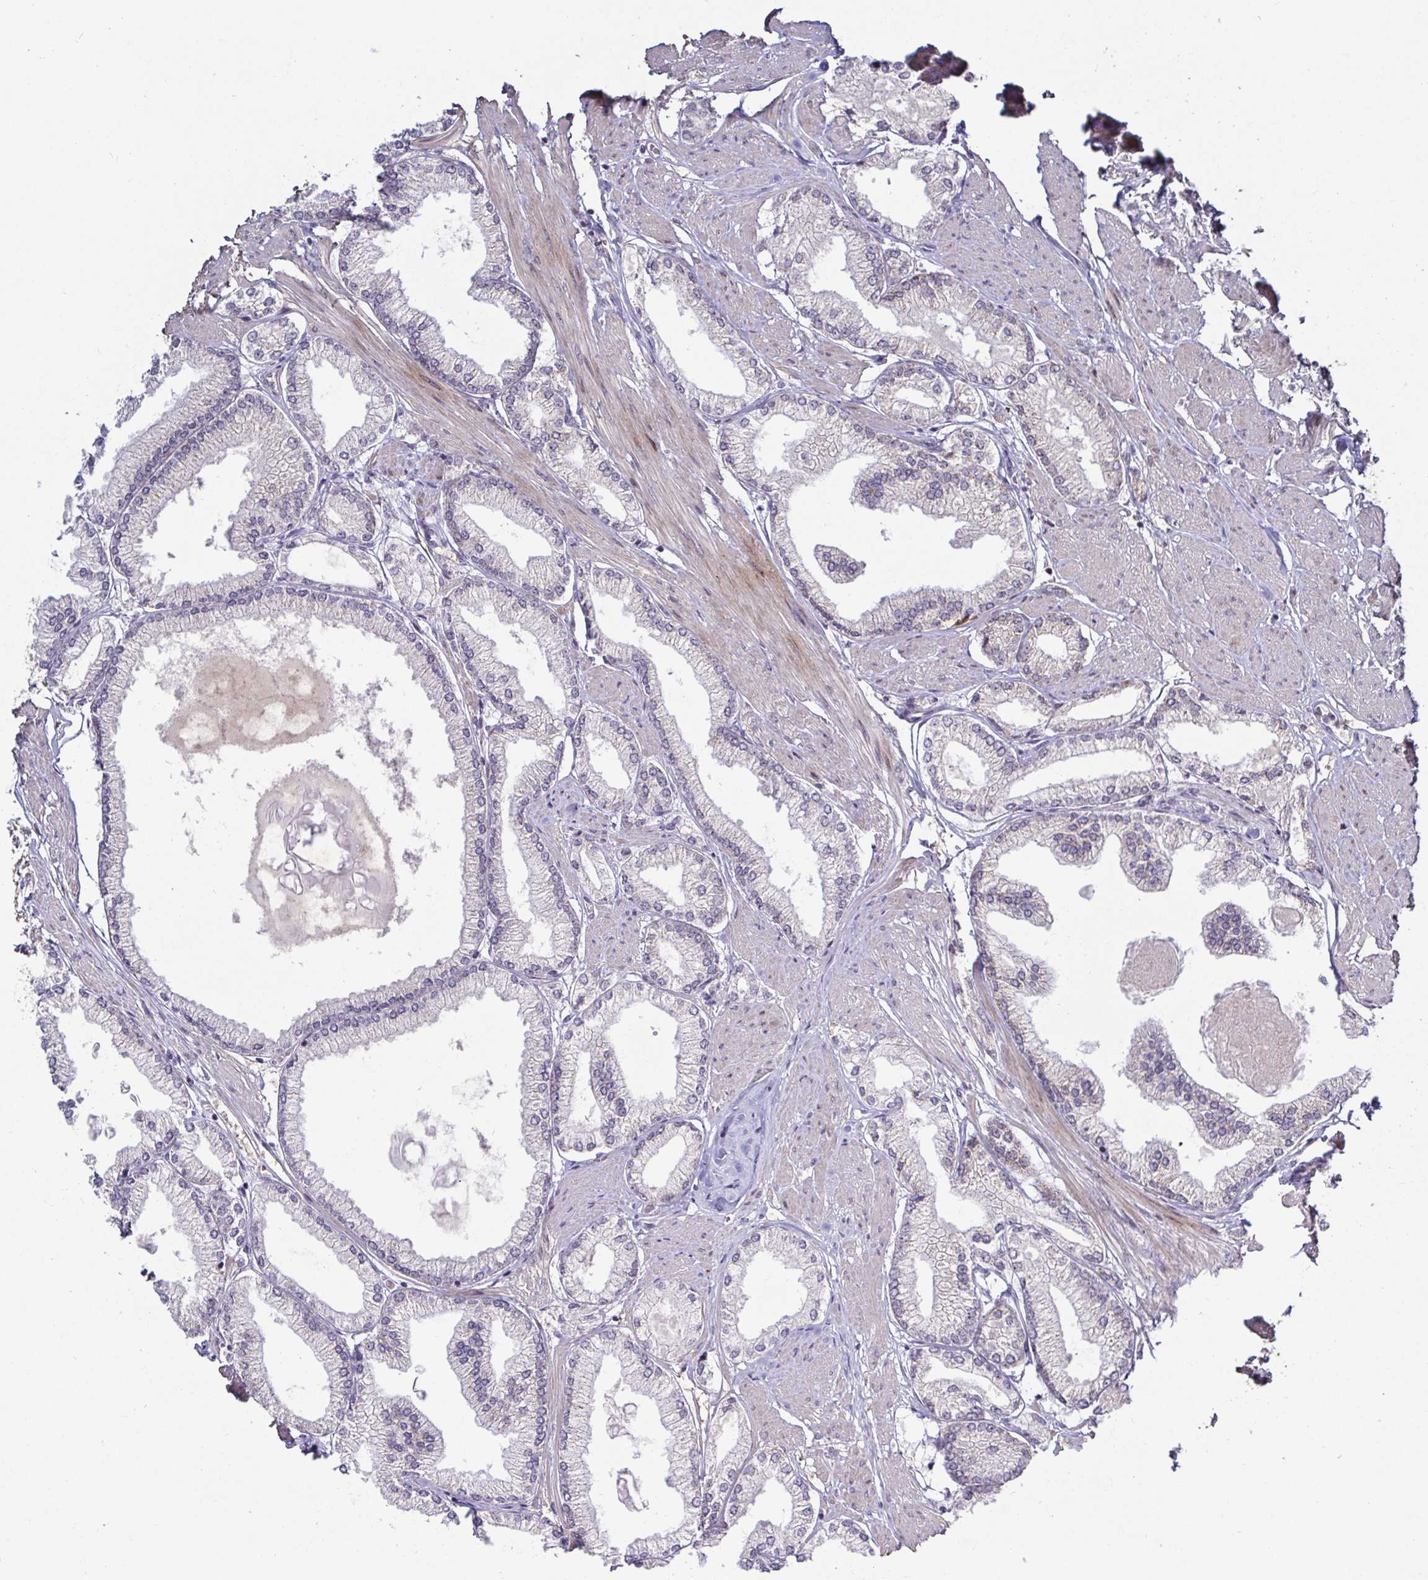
{"staining": {"intensity": "negative", "quantity": "none", "location": "none"}, "tissue": "prostate cancer", "cell_type": "Tumor cells", "image_type": "cancer", "snomed": [{"axis": "morphology", "description": "Adenocarcinoma, High grade"}, {"axis": "topography", "description": "Prostate"}], "caption": "Immunohistochemistry micrograph of prostate cancer (high-grade adenocarcinoma) stained for a protein (brown), which displays no expression in tumor cells. (DAB IHC with hematoxylin counter stain).", "gene": "DZIP1", "patient": {"sex": "male", "age": 68}}